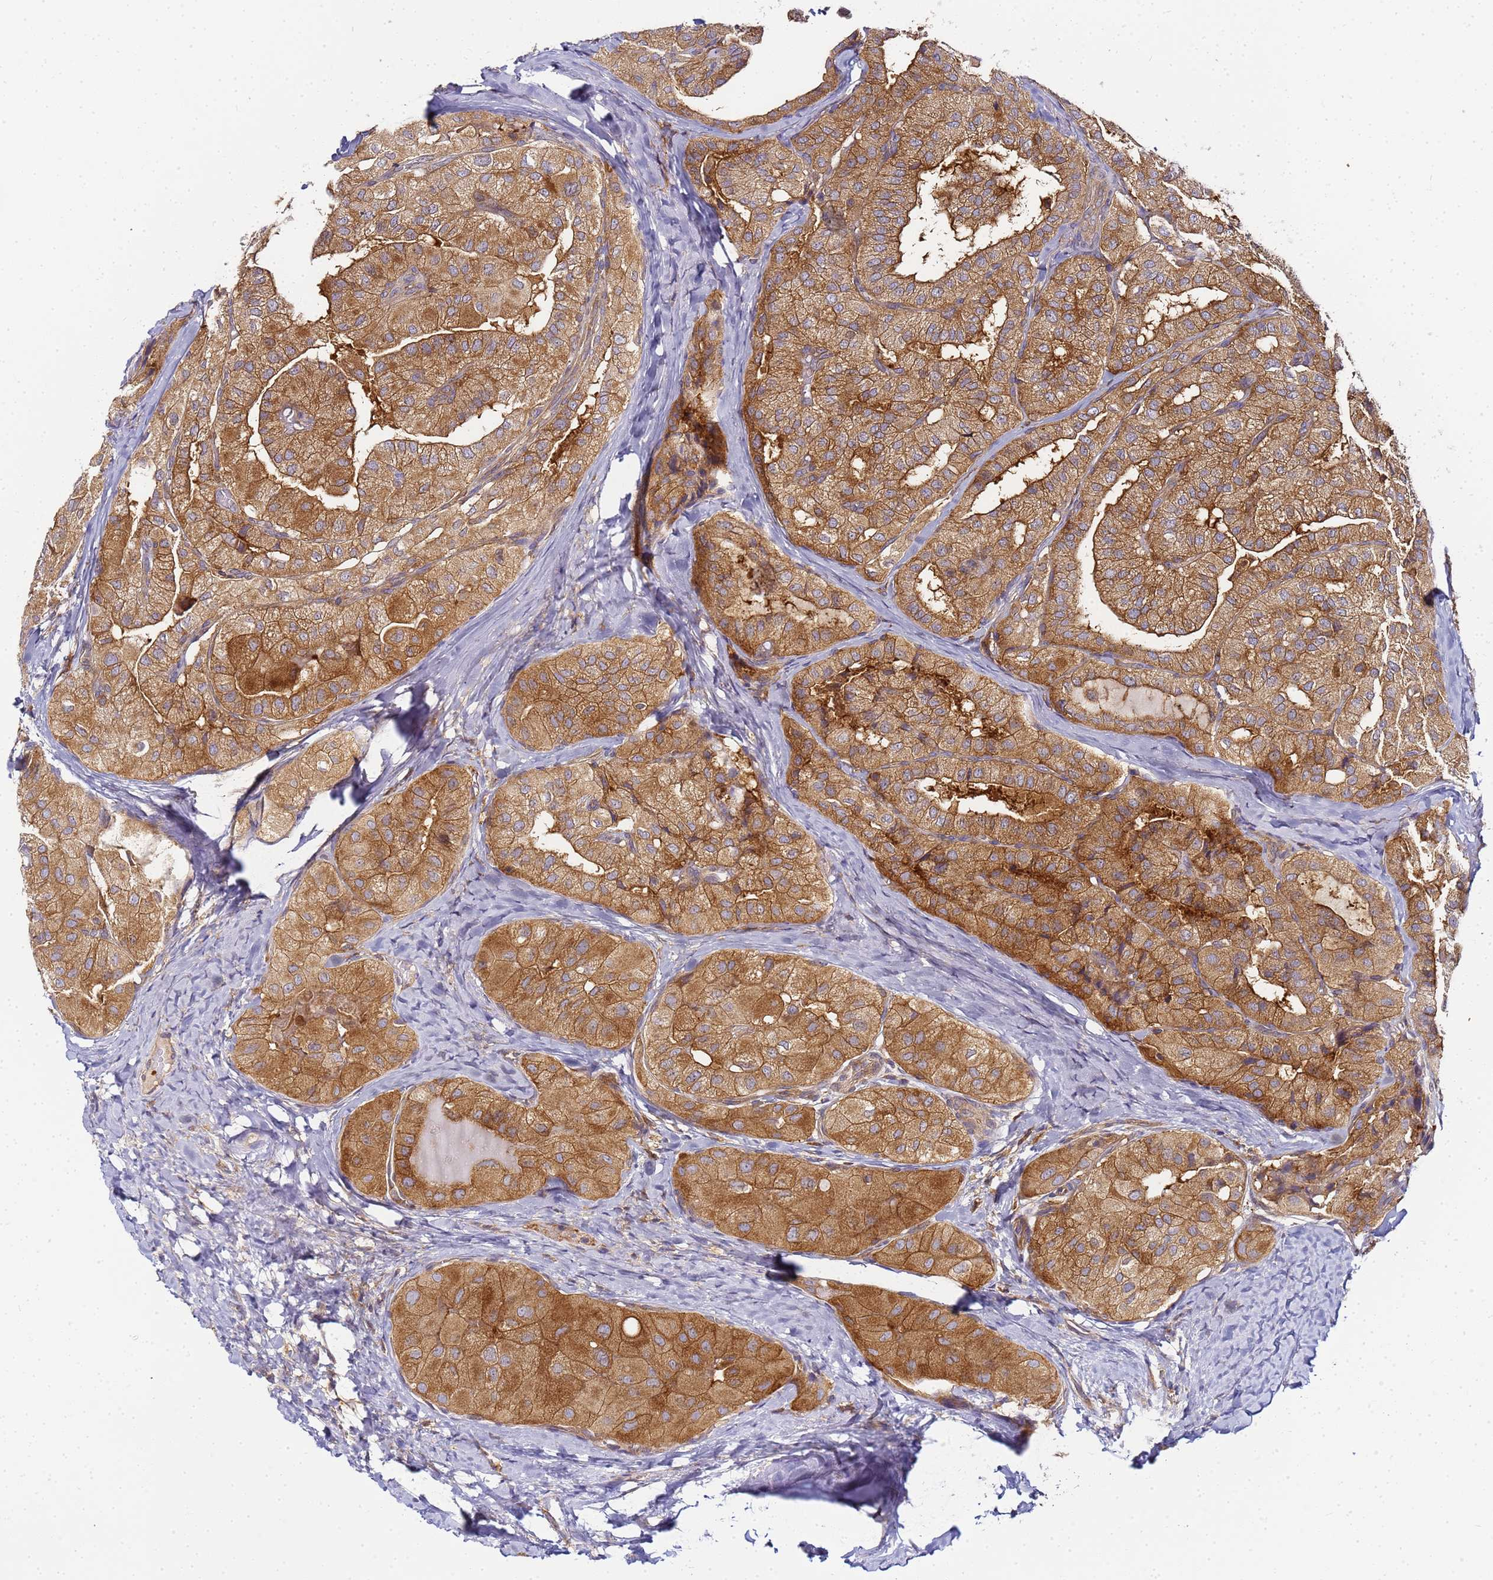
{"staining": {"intensity": "strong", "quantity": ">75%", "location": "cytoplasmic/membranous"}, "tissue": "thyroid cancer", "cell_type": "Tumor cells", "image_type": "cancer", "snomed": [{"axis": "morphology", "description": "Normal tissue, NOS"}, {"axis": "morphology", "description": "Papillary adenocarcinoma, NOS"}, {"axis": "topography", "description": "Thyroid gland"}], "caption": "DAB immunohistochemical staining of thyroid papillary adenocarcinoma exhibits strong cytoplasmic/membranous protein staining in approximately >75% of tumor cells. Using DAB (brown) and hematoxylin (blue) stains, captured at high magnification using brightfield microscopy.", "gene": "CHM", "patient": {"sex": "female", "age": 59}}